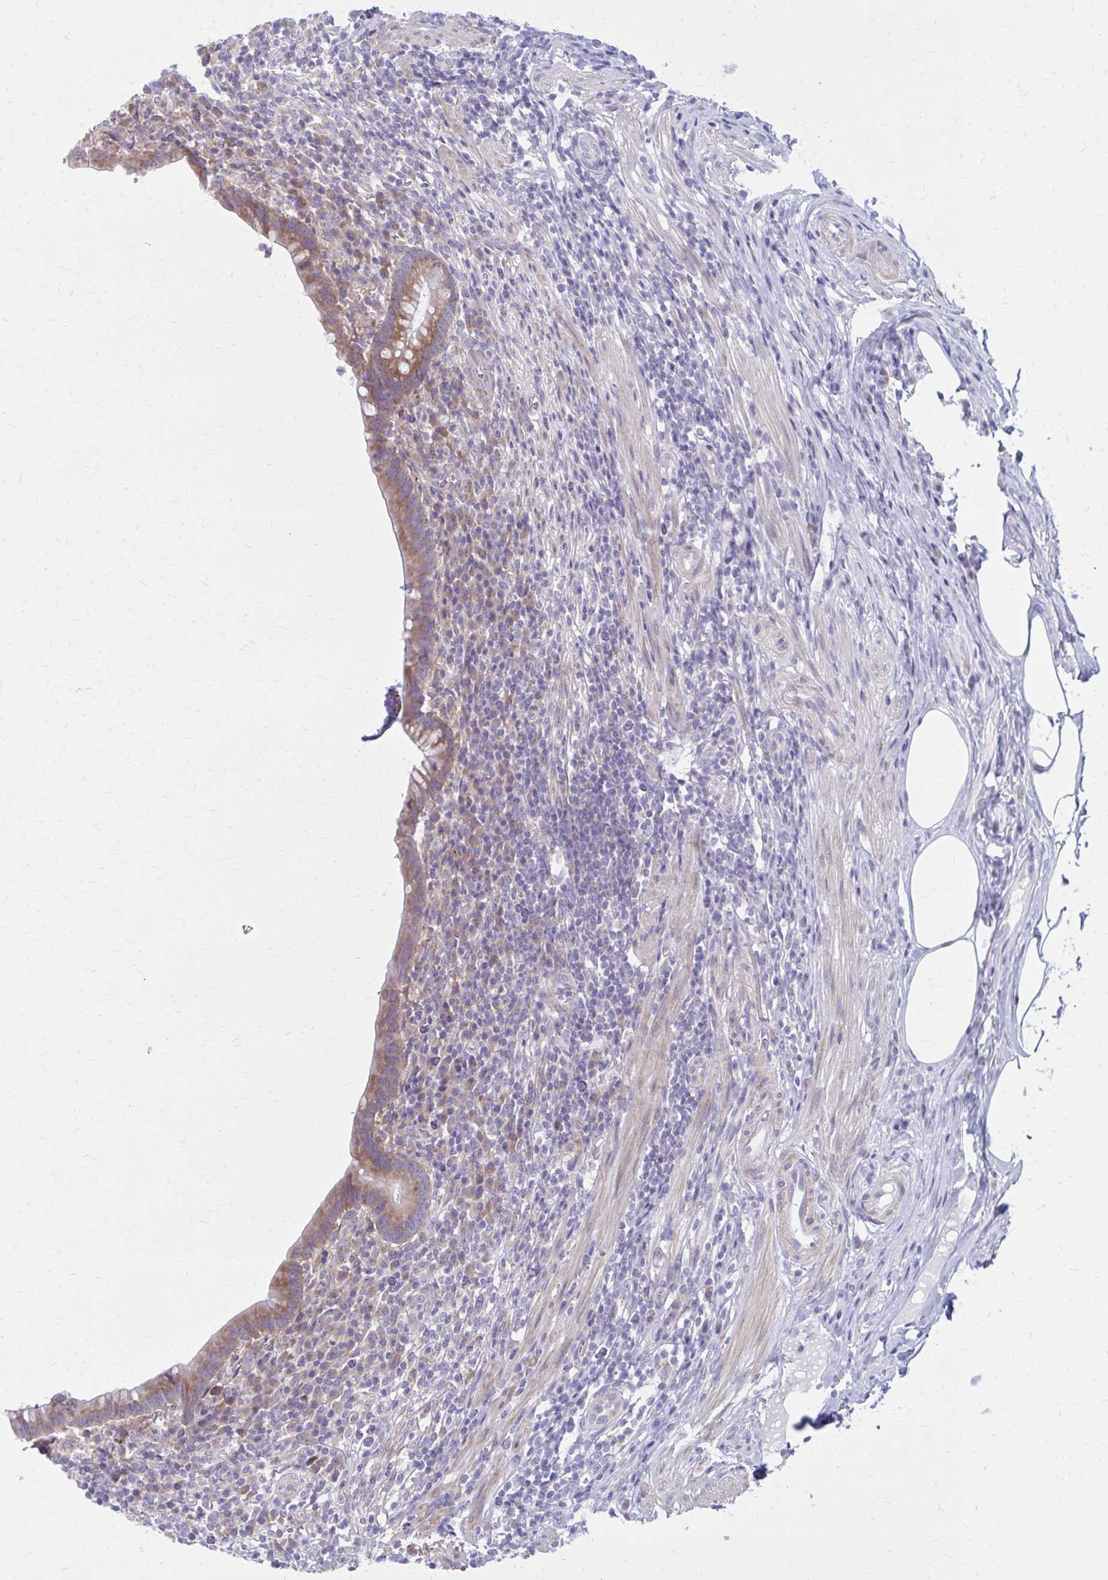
{"staining": {"intensity": "moderate", "quantity": ">75%", "location": "cytoplasmic/membranous"}, "tissue": "appendix", "cell_type": "Glandular cells", "image_type": "normal", "snomed": [{"axis": "morphology", "description": "Normal tissue, NOS"}, {"axis": "topography", "description": "Appendix"}], "caption": "Protein analysis of benign appendix displays moderate cytoplasmic/membranous expression in about >75% of glandular cells.", "gene": "GIGYF2", "patient": {"sex": "female", "age": 56}}